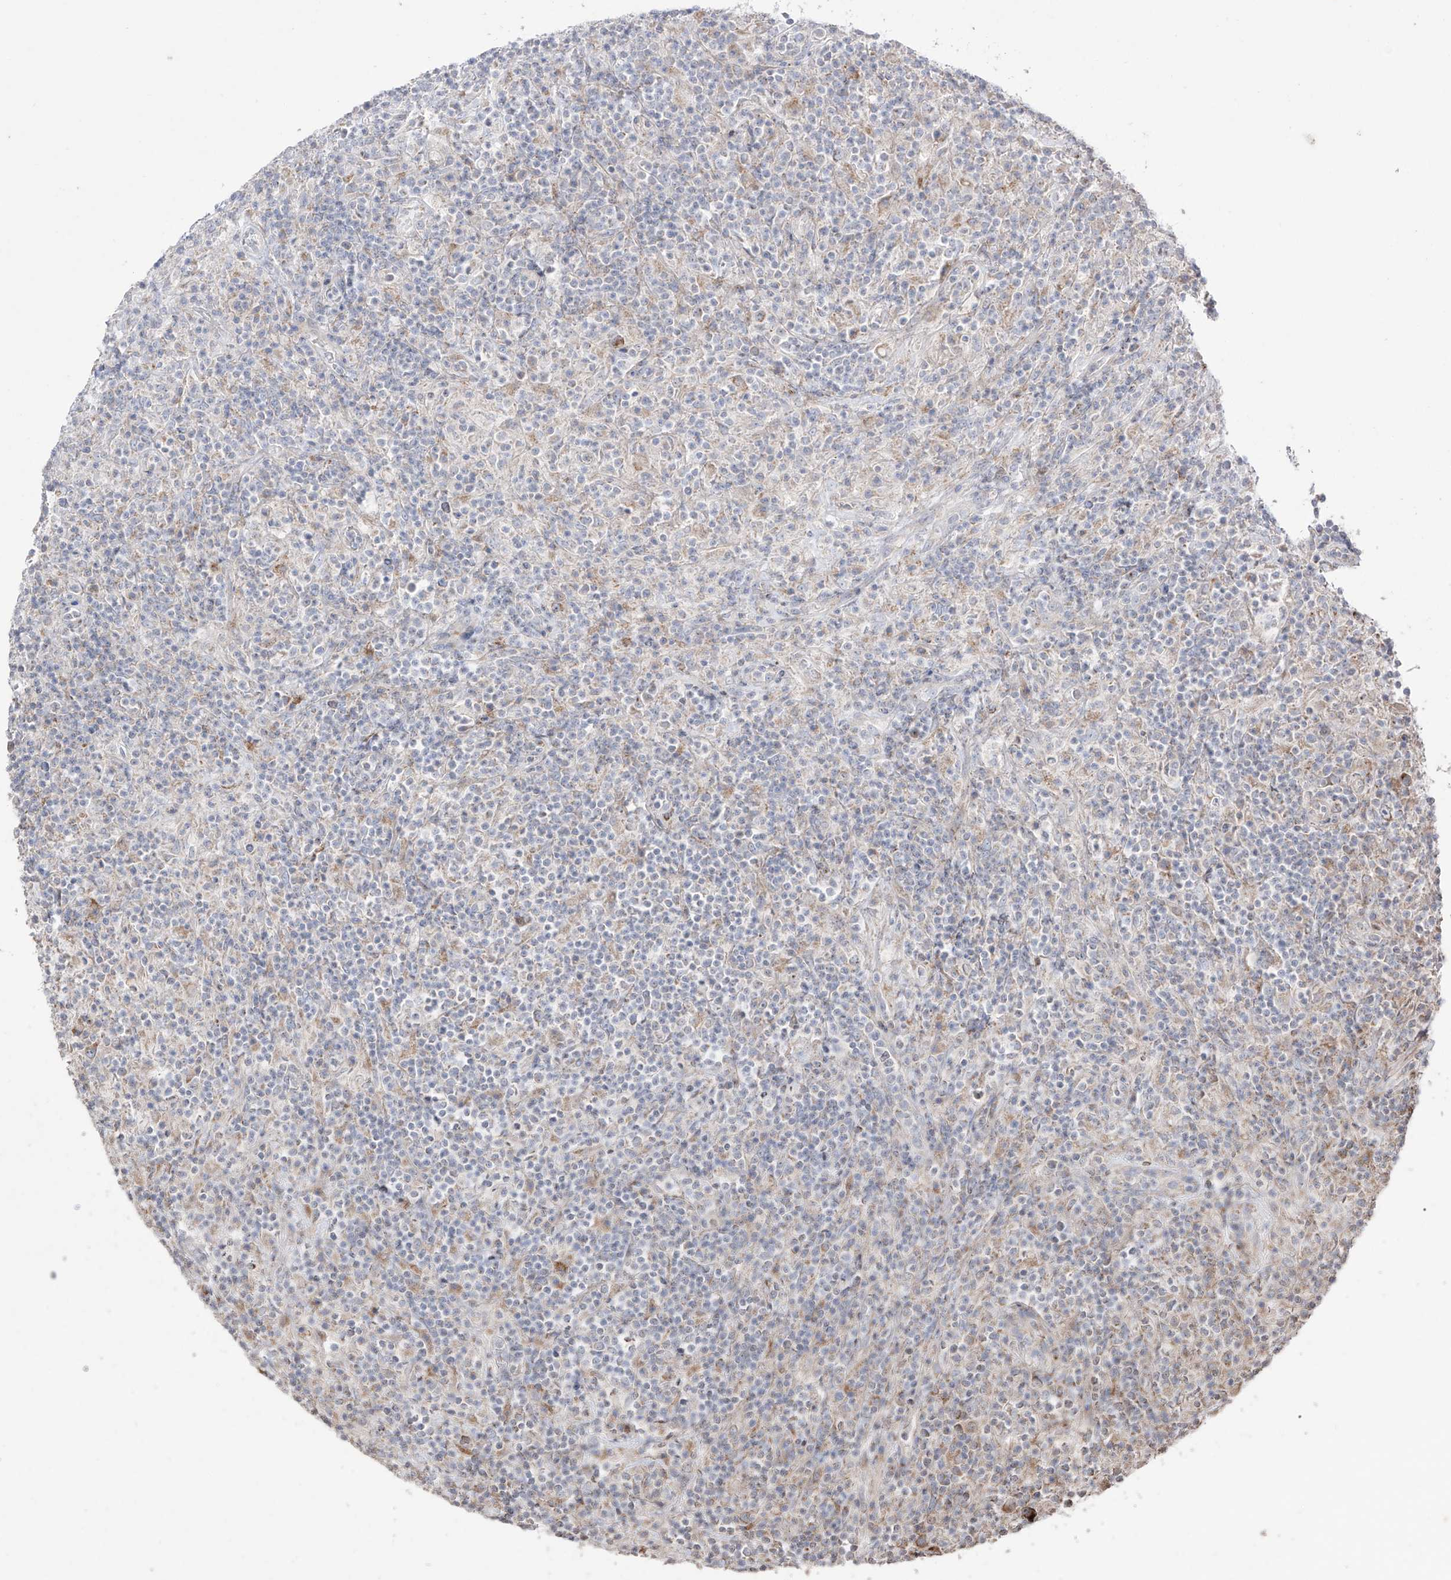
{"staining": {"intensity": "moderate", "quantity": "25%-75%", "location": "cytoplasmic/membranous"}, "tissue": "lymphoma", "cell_type": "Tumor cells", "image_type": "cancer", "snomed": [{"axis": "morphology", "description": "Hodgkin's disease, NOS"}, {"axis": "topography", "description": "Lymph node"}], "caption": "Immunohistochemistry (IHC) photomicrograph of neoplastic tissue: human Hodgkin's disease stained using immunohistochemistry (IHC) displays medium levels of moderate protein expression localized specifically in the cytoplasmic/membranous of tumor cells, appearing as a cytoplasmic/membranous brown color.", "gene": "YKT6", "patient": {"sex": "male", "age": 70}}